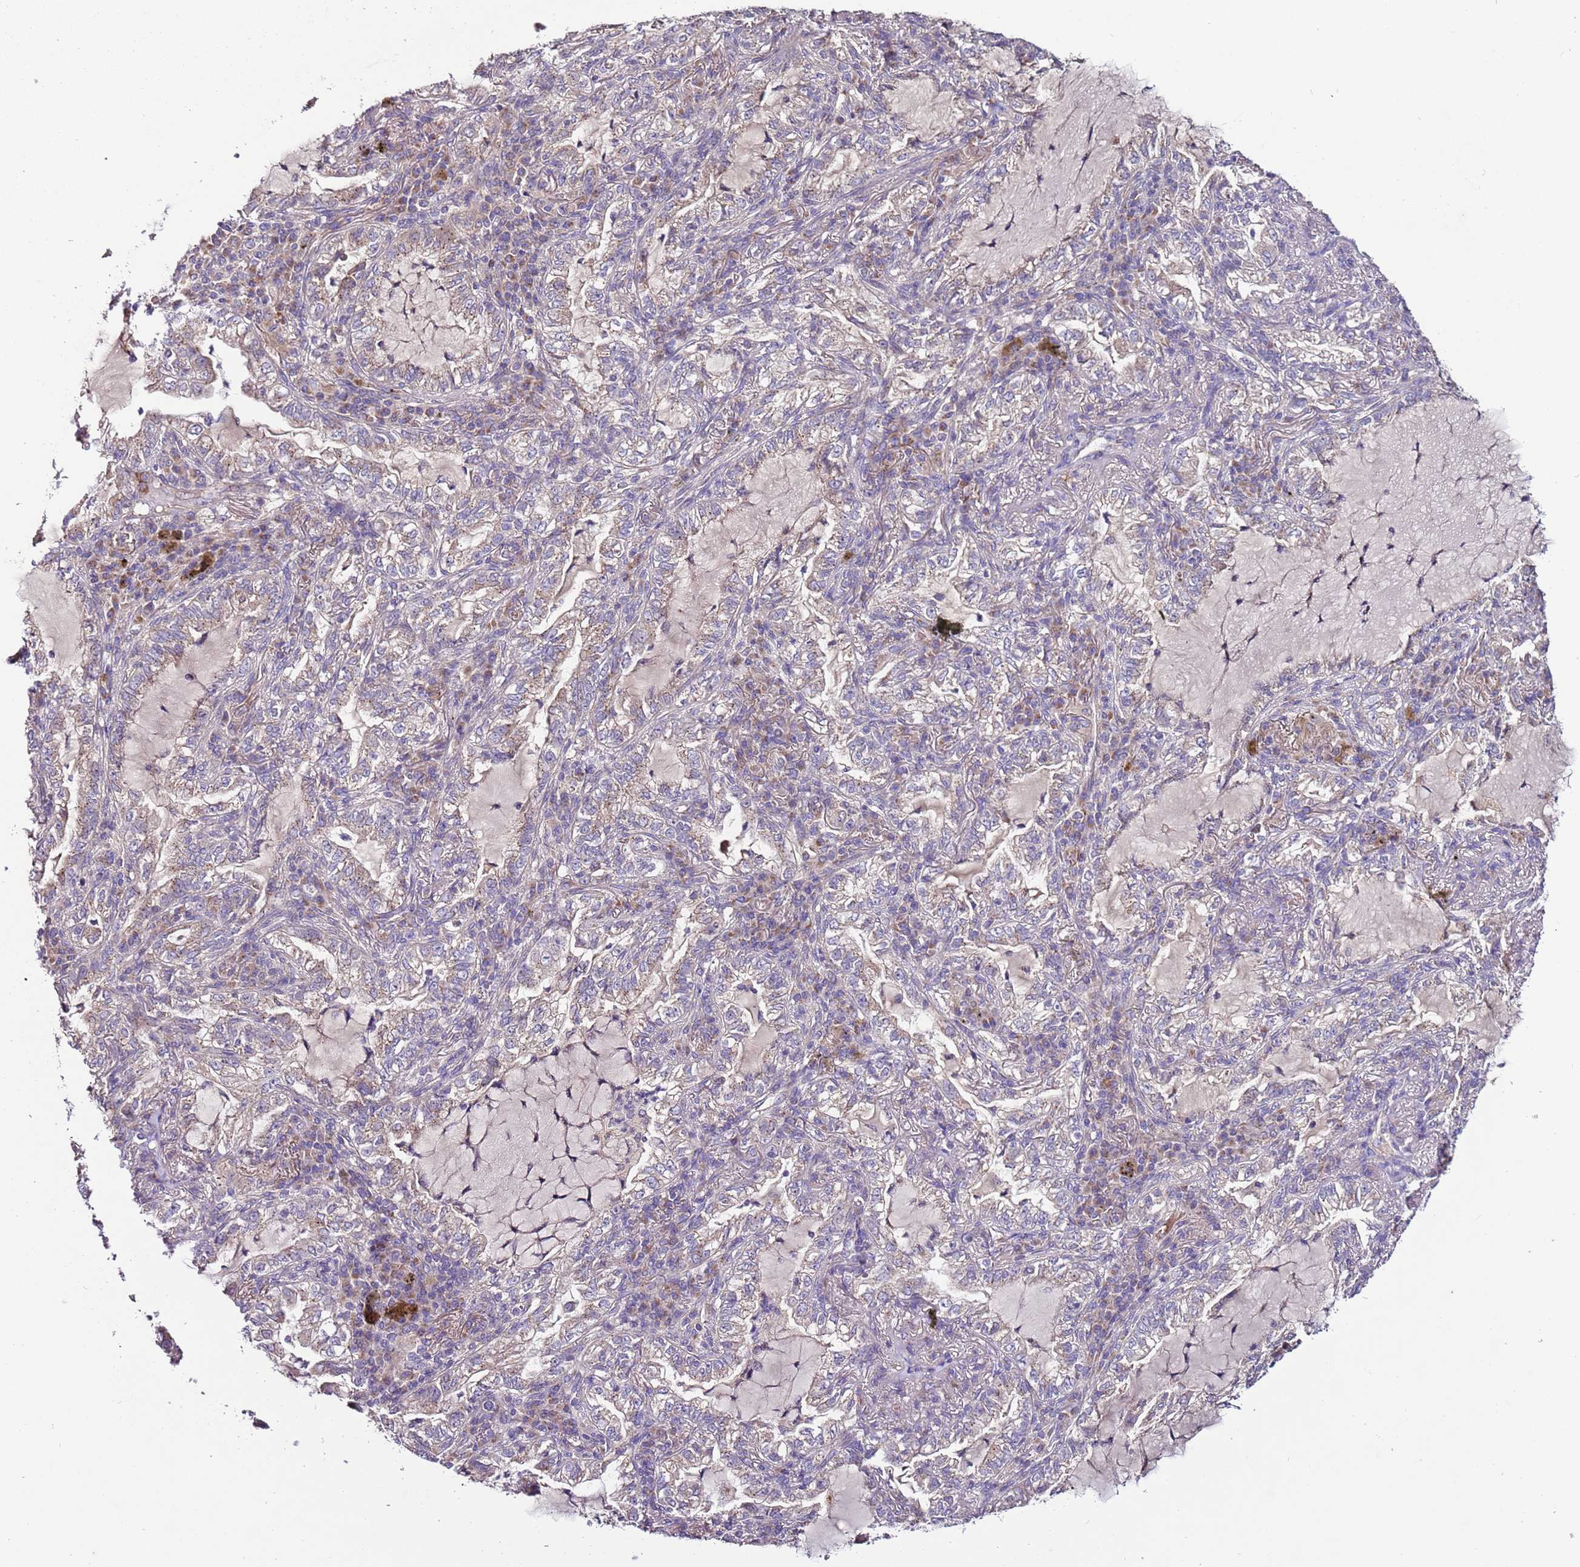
{"staining": {"intensity": "weak", "quantity": "<25%", "location": "cytoplasmic/membranous"}, "tissue": "lung cancer", "cell_type": "Tumor cells", "image_type": "cancer", "snomed": [{"axis": "morphology", "description": "Adenocarcinoma, NOS"}, {"axis": "topography", "description": "Lung"}], "caption": "Immunohistochemistry (IHC) of lung cancer (adenocarcinoma) exhibits no expression in tumor cells.", "gene": "FAM20A", "patient": {"sex": "female", "age": 73}}